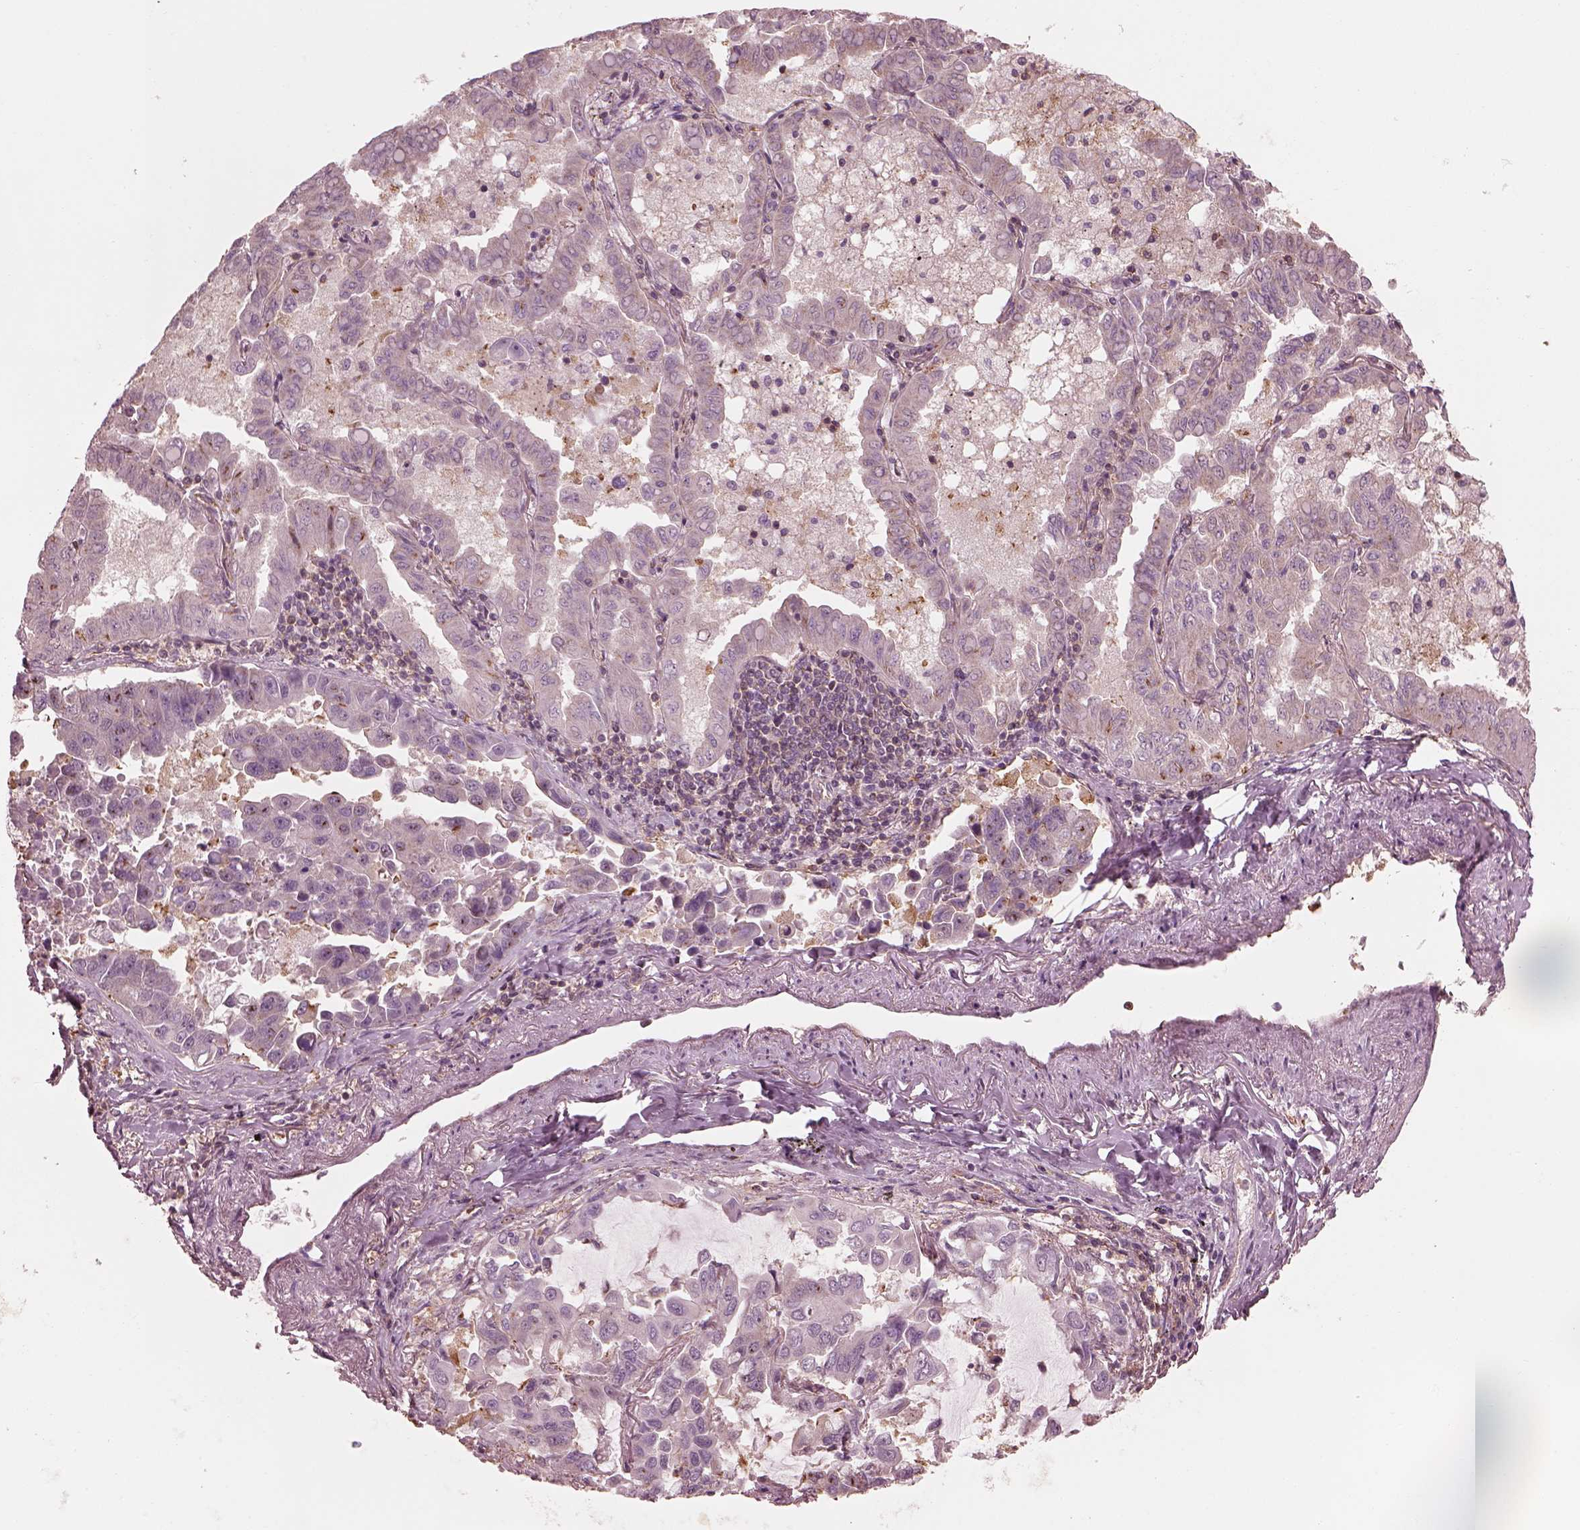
{"staining": {"intensity": "negative", "quantity": "none", "location": "none"}, "tissue": "lung cancer", "cell_type": "Tumor cells", "image_type": "cancer", "snomed": [{"axis": "morphology", "description": "Adenocarcinoma, NOS"}, {"axis": "topography", "description": "Lung"}], "caption": "Immunohistochemistry photomicrograph of human lung adenocarcinoma stained for a protein (brown), which reveals no expression in tumor cells.", "gene": "STK33", "patient": {"sex": "male", "age": 64}}